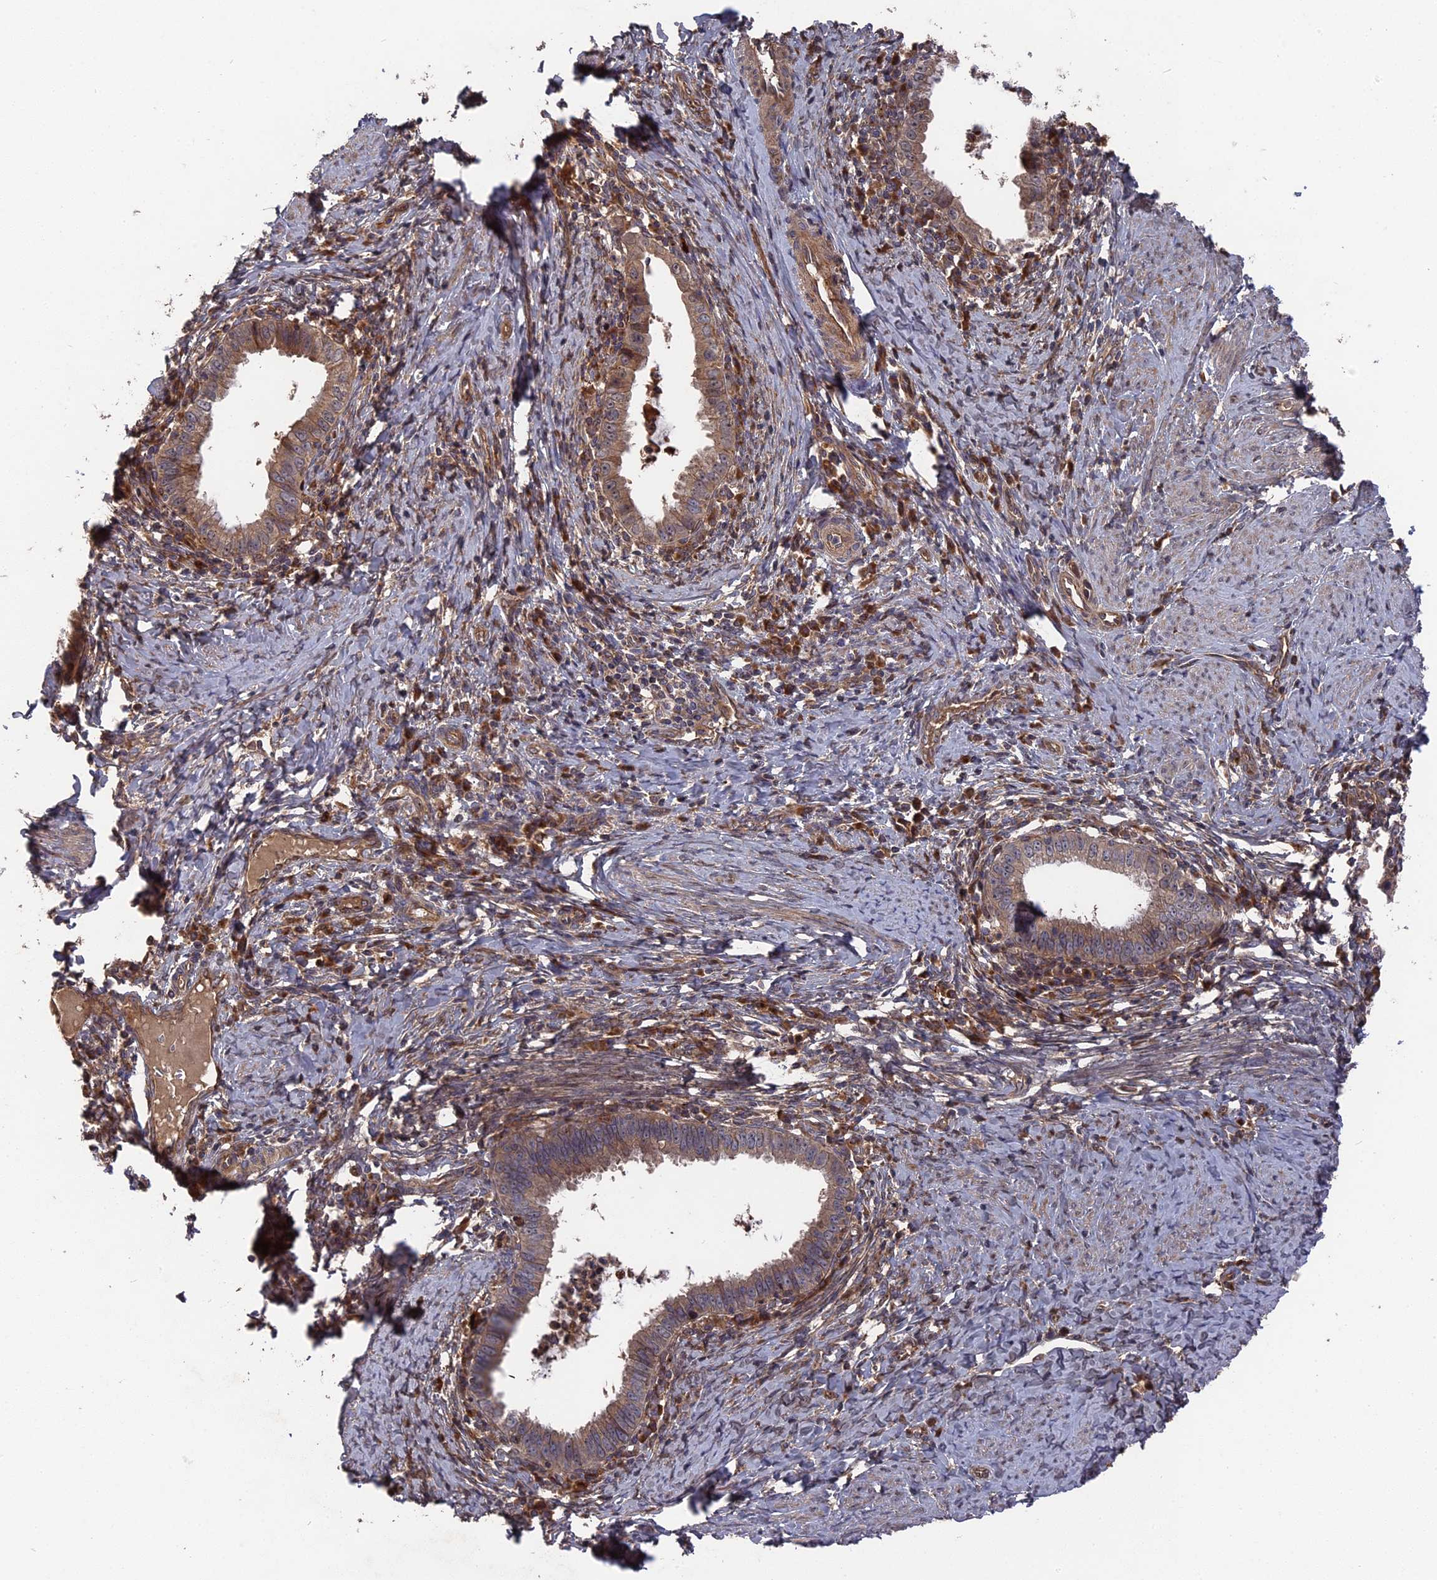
{"staining": {"intensity": "moderate", "quantity": ">75%", "location": "cytoplasmic/membranous"}, "tissue": "cervical cancer", "cell_type": "Tumor cells", "image_type": "cancer", "snomed": [{"axis": "morphology", "description": "Adenocarcinoma, NOS"}, {"axis": "topography", "description": "Cervix"}], "caption": "This is an image of immunohistochemistry (IHC) staining of cervical adenocarcinoma, which shows moderate expression in the cytoplasmic/membranous of tumor cells.", "gene": "DEF8", "patient": {"sex": "female", "age": 36}}